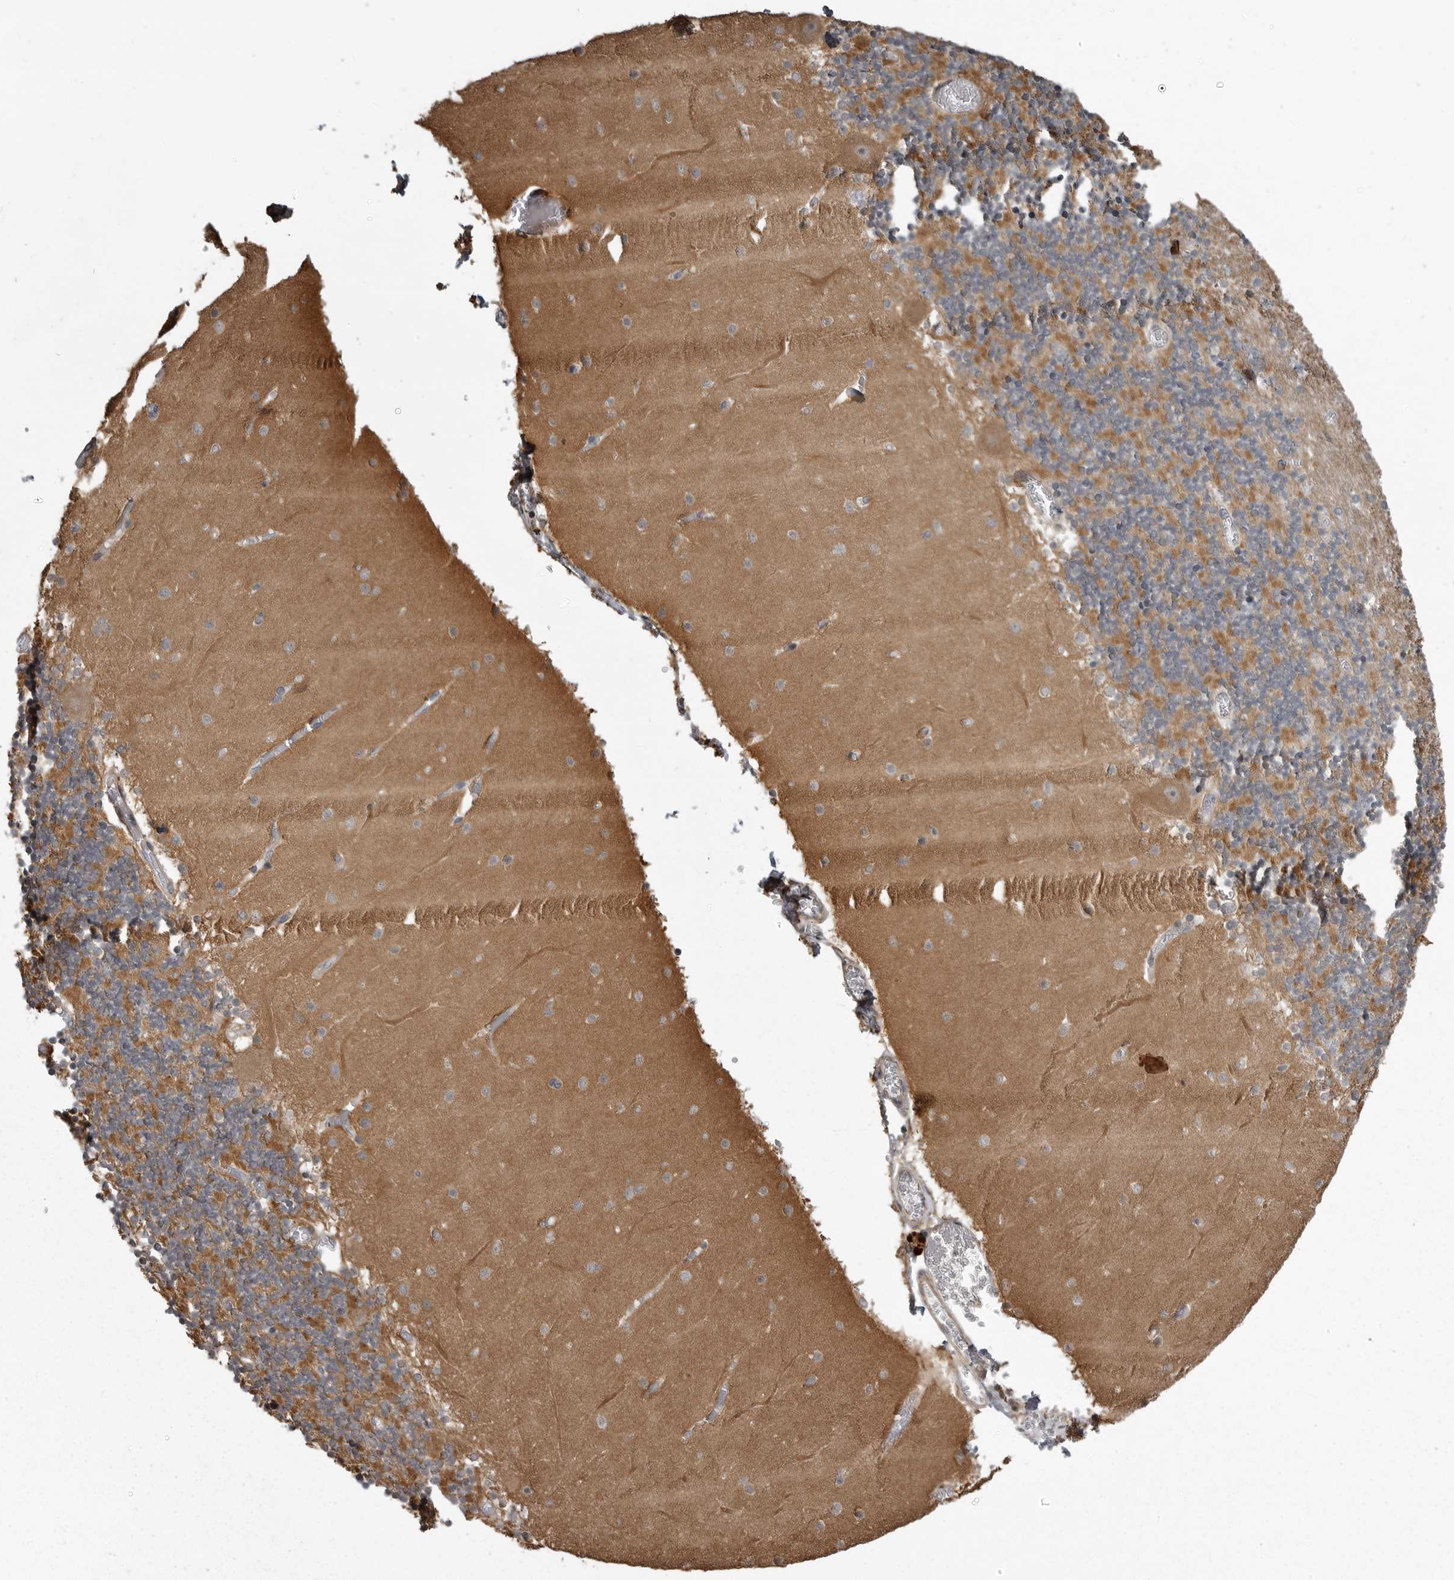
{"staining": {"intensity": "weak", "quantity": "25%-75%", "location": "cytoplasmic/membranous"}, "tissue": "cerebellum", "cell_type": "Cells in granular layer", "image_type": "normal", "snomed": [{"axis": "morphology", "description": "Normal tissue, NOS"}, {"axis": "topography", "description": "Cerebellum"}], "caption": "Cerebellum stained with a brown dye demonstrates weak cytoplasmic/membranous positive expression in about 25%-75% of cells in granular layer.", "gene": "ZNRF1", "patient": {"sex": "female", "age": 28}}